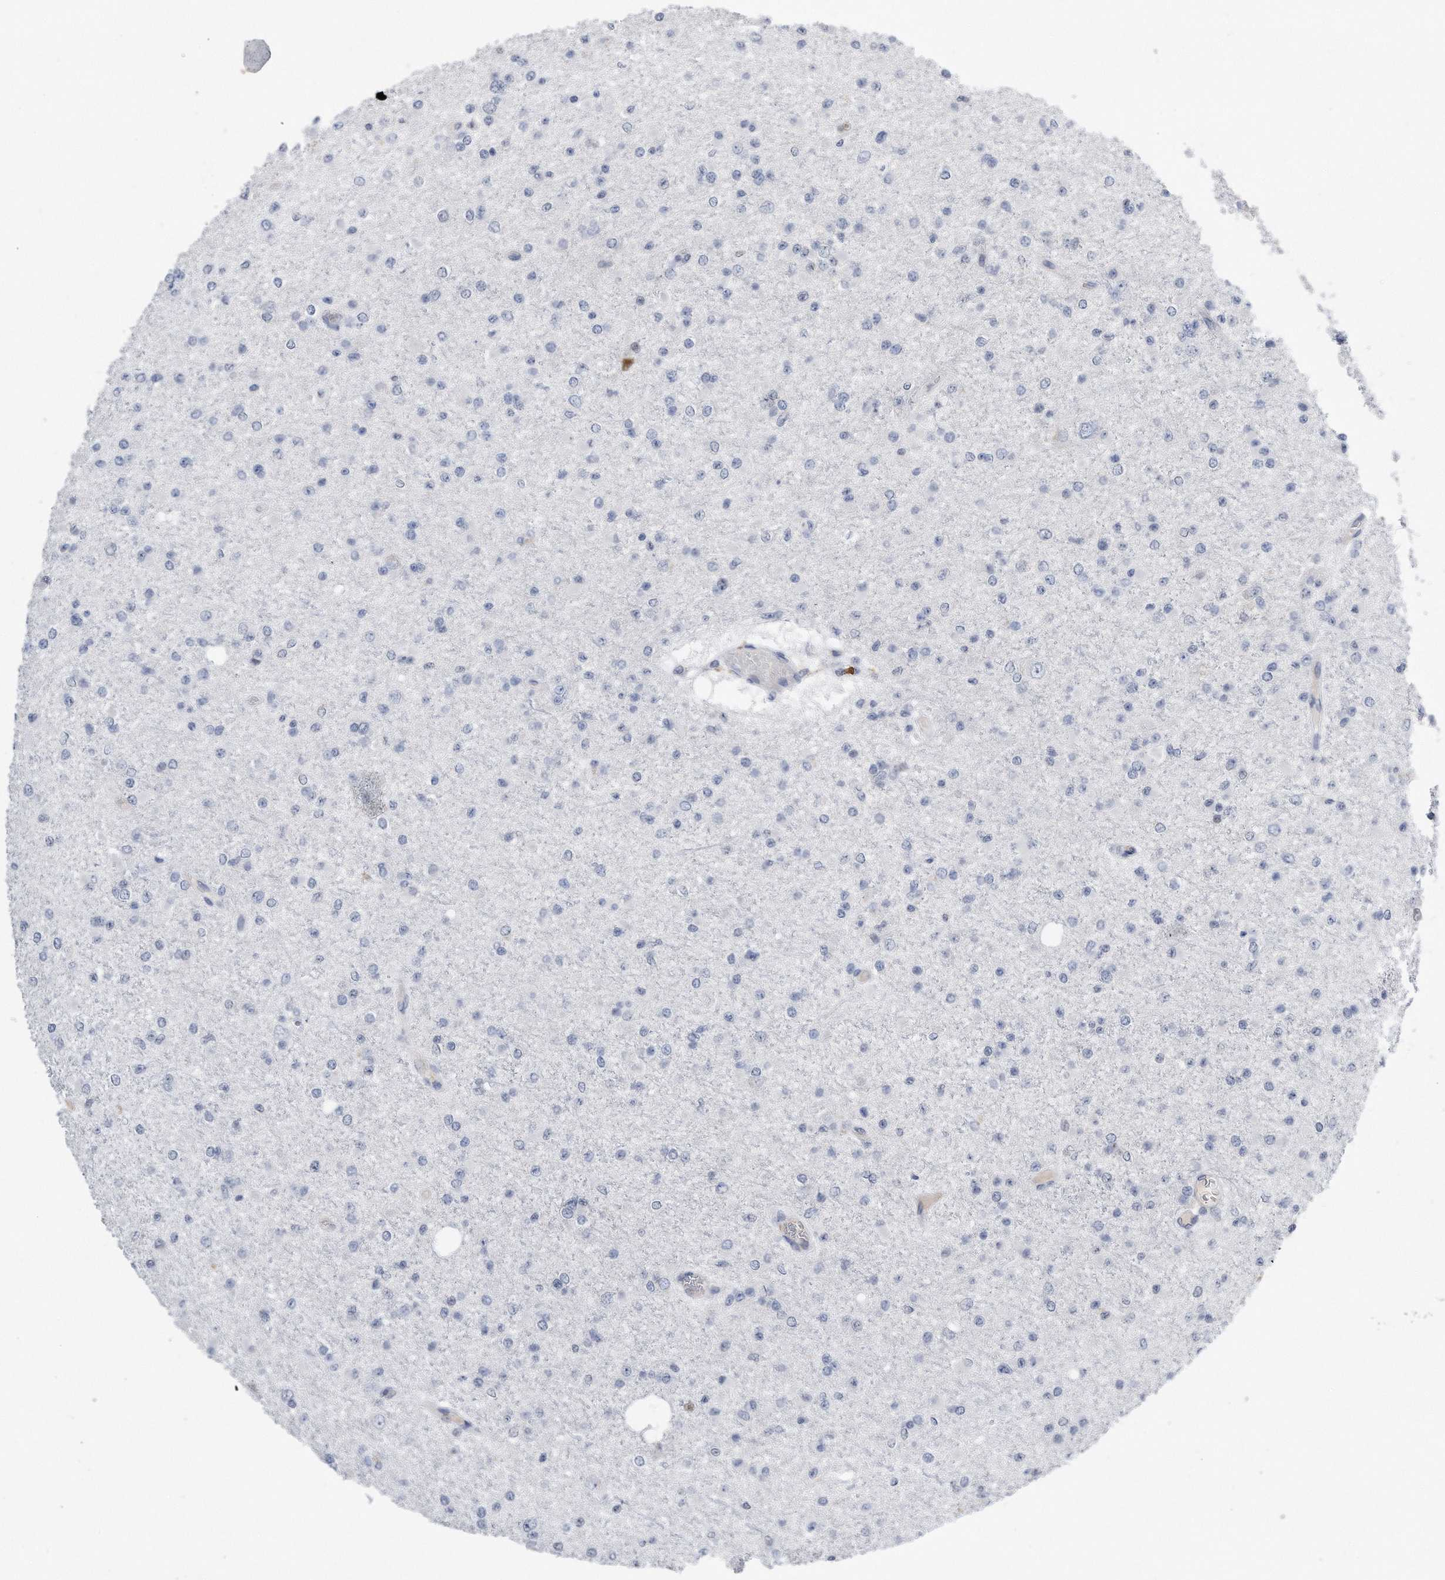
{"staining": {"intensity": "negative", "quantity": "none", "location": "none"}, "tissue": "glioma", "cell_type": "Tumor cells", "image_type": "cancer", "snomed": [{"axis": "morphology", "description": "Glioma, malignant, Low grade"}, {"axis": "topography", "description": "Brain"}], "caption": "Human malignant glioma (low-grade) stained for a protein using immunohistochemistry (IHC) reveals no positivity in tumor cells.", "gene": "PCNA", "patient": {"sex": "female", "age": 22}}